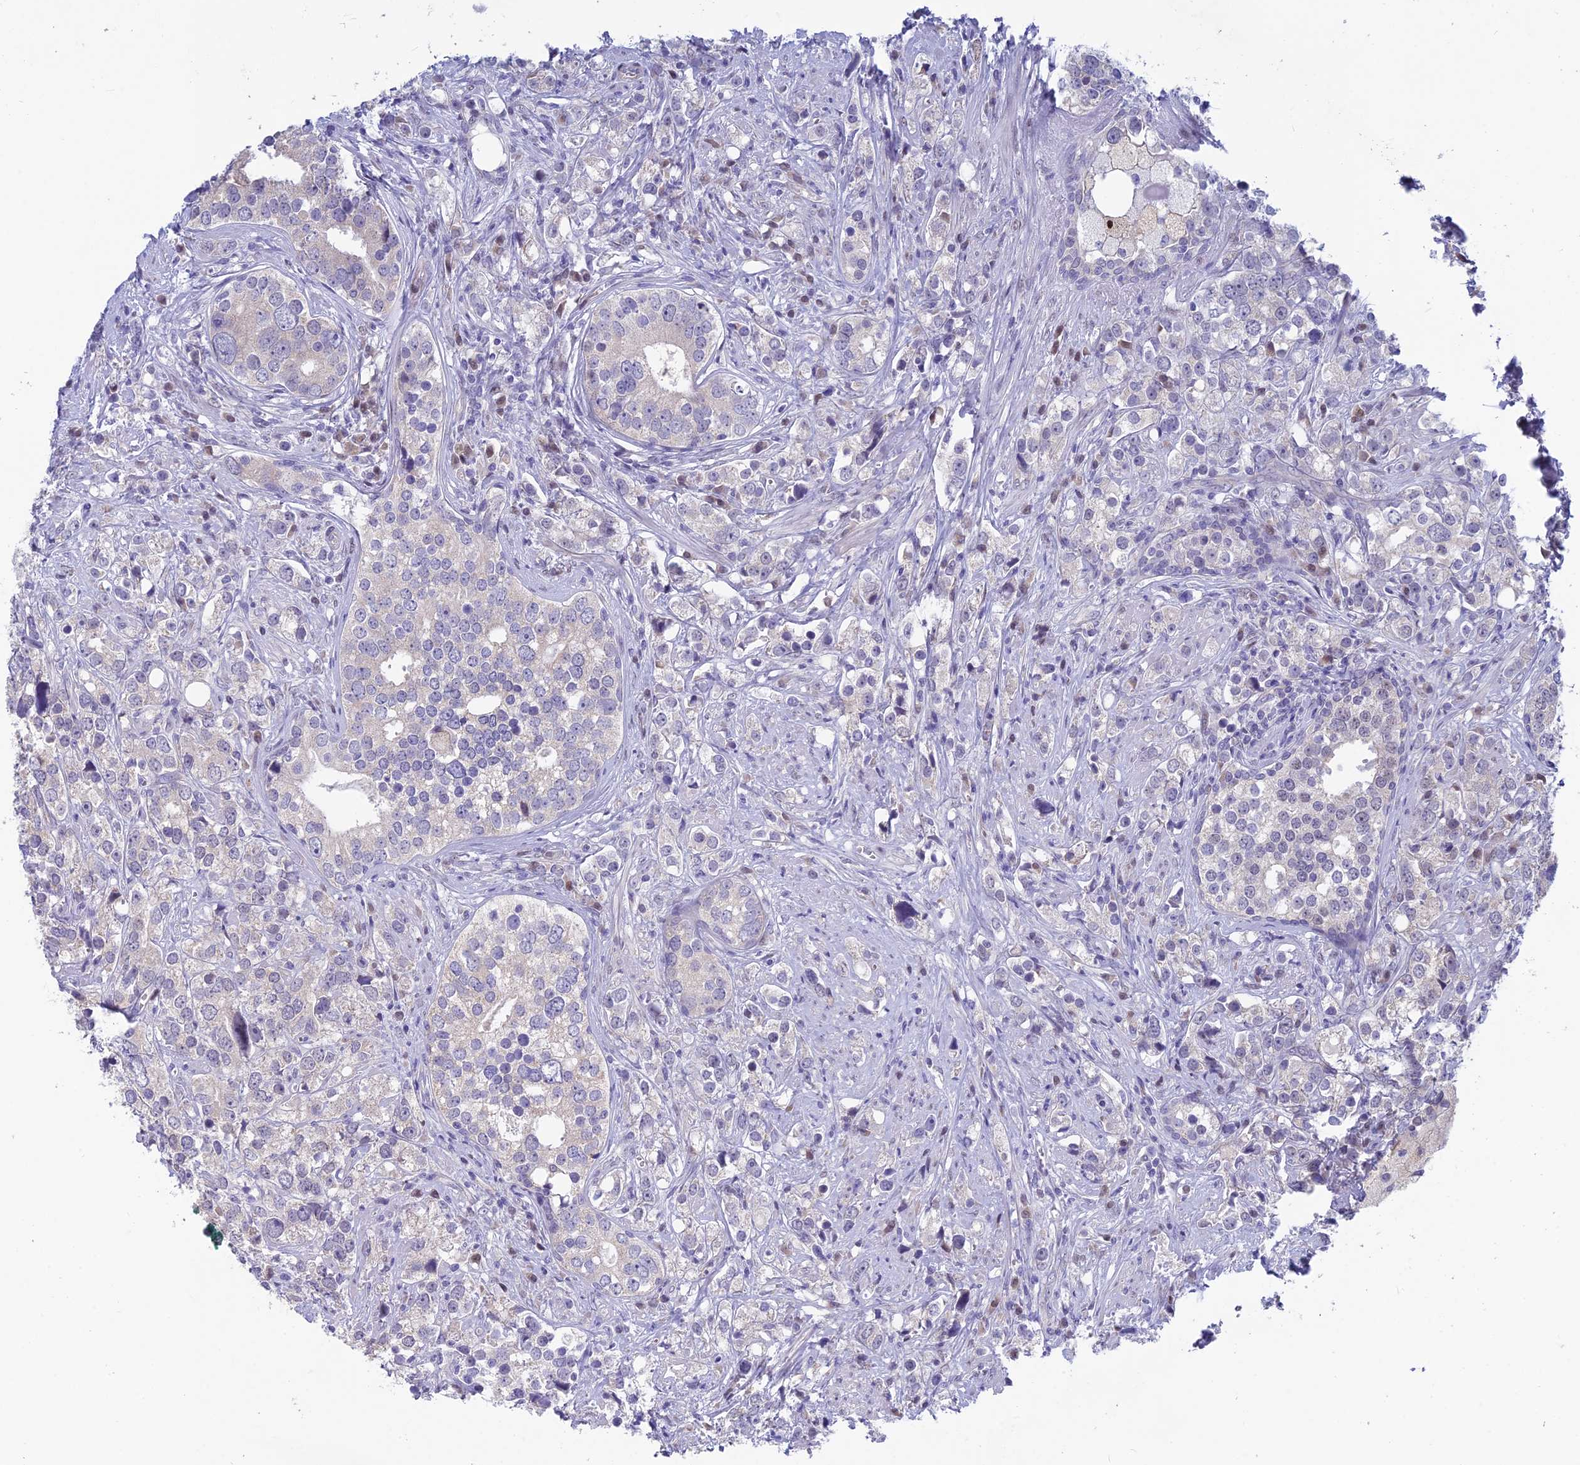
{"staining": {"intensity": "negative", "quantity": "none", "location": "none"}, "tissue": "prostate cancer", "cell_type": "Tumor cells", "image_type": "cancer", "snomed": [{"axis": "morphology", "description": "Adenocarcinoma, High grade"}, {"axis": "topography", "description": "Prostate"}], "caption": "Adenocarcinoma (high-grade) (prostate) was stained to show a protein in brown. There is no significant positivity in tumor cells. The staining is performed using DAB brown chromogen with nuclei counter-stained in using hematoxylin.", "gene": "SNTN", "patient": {"sex": "male", "age": 71}}